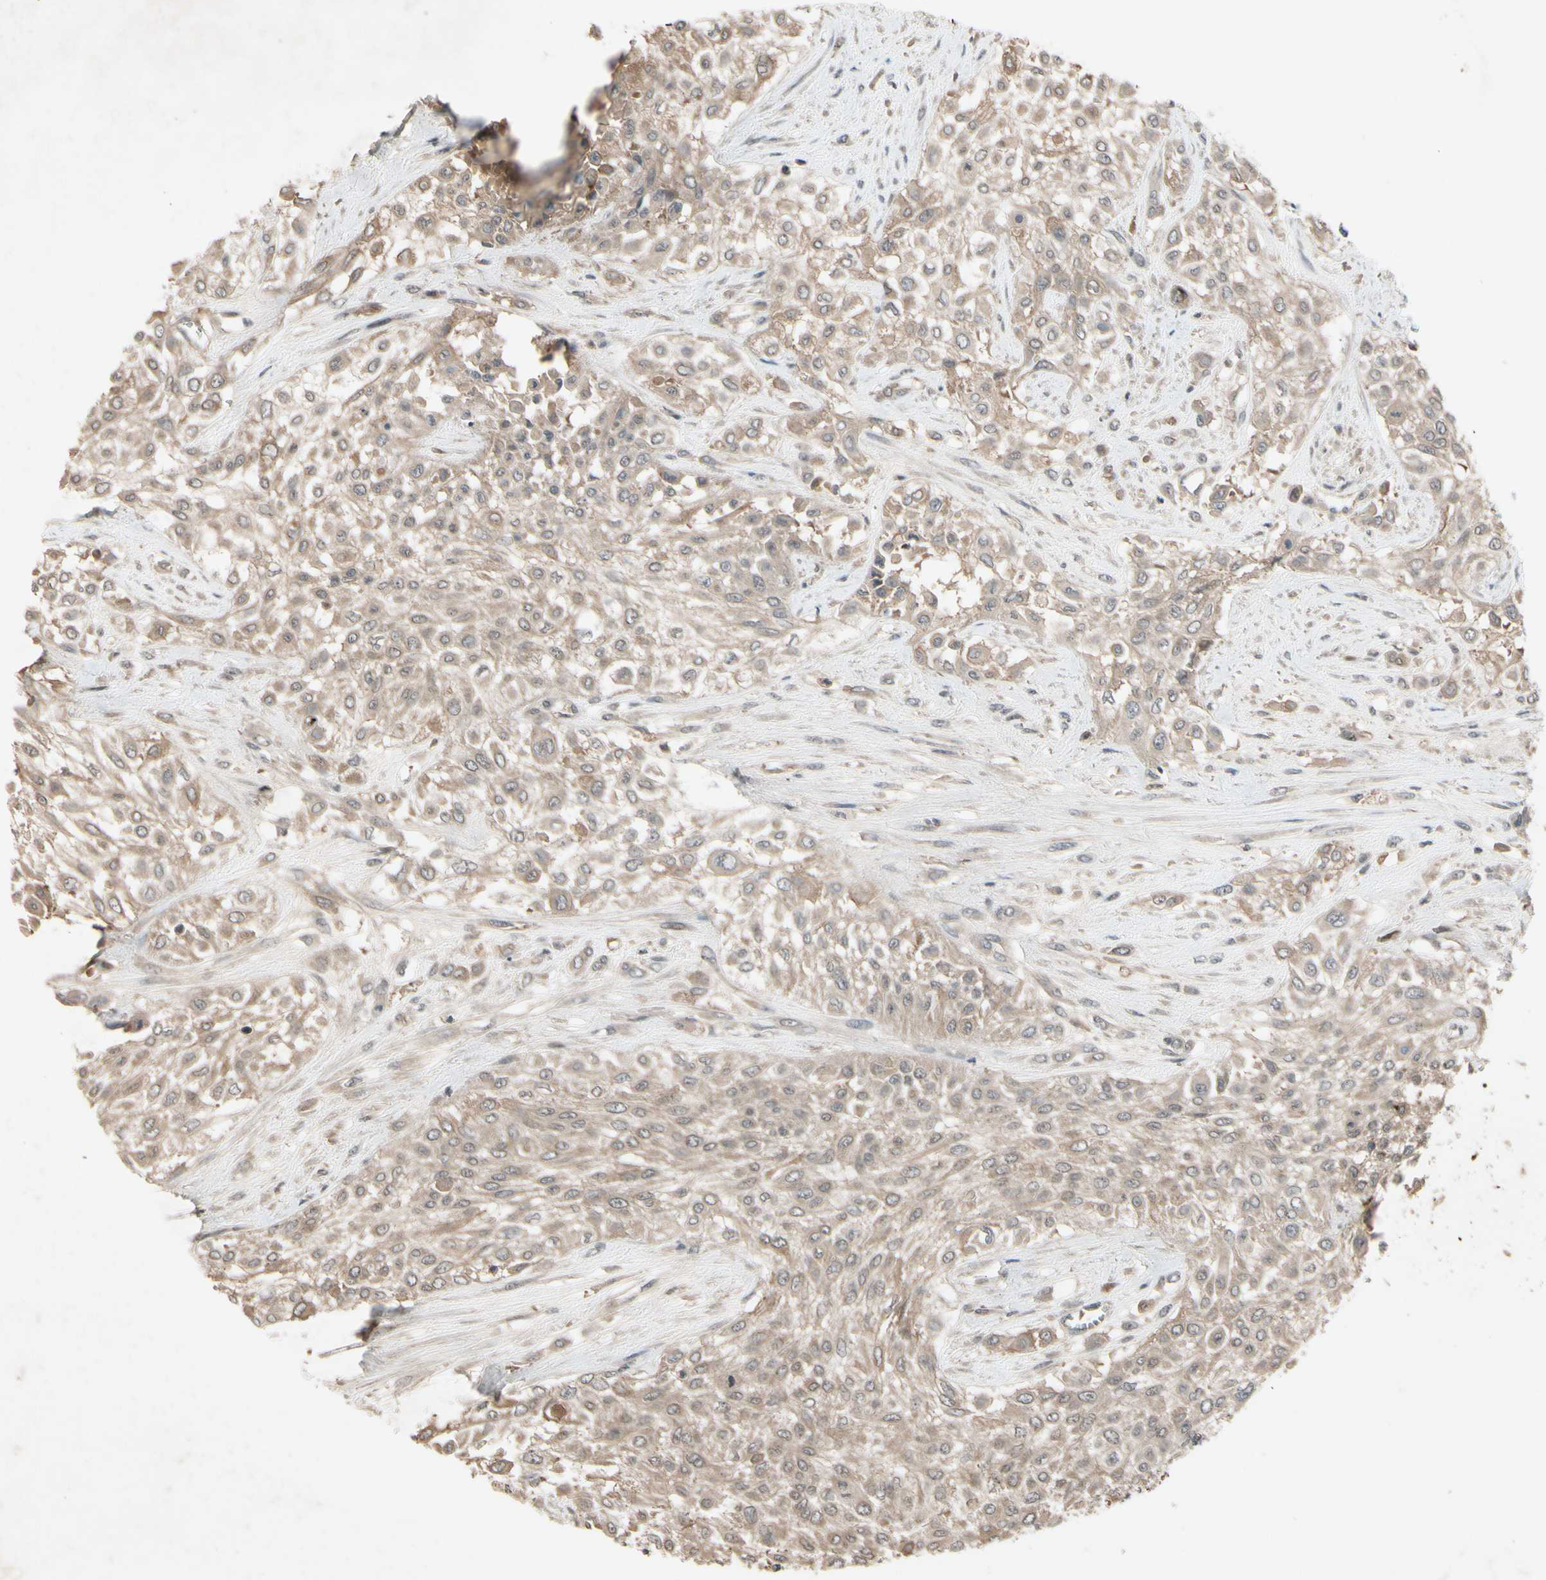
{"staining": {"intensity": "moderate", "quantity": ">75%", "location": "cytoplasmic/membranous"}, "tissue": "urothelial cancer", "cell_type": "Tumor cells", "image_type": "cancer", "snomed": [{"axis": "morphology", "description": "Urothelial carcinoma, High grade"}, {"axis": "topography", "description": "Urinary bladder"}], "caption": "This histopathology image reveals immunohistochemistry staining of human urothelial cancer, with medium moderate cytoplasmic/membranous staining in approximately >75% of tumor cells.", "gene": "NSF", "patient": {"sex": "male", "age": 57}}